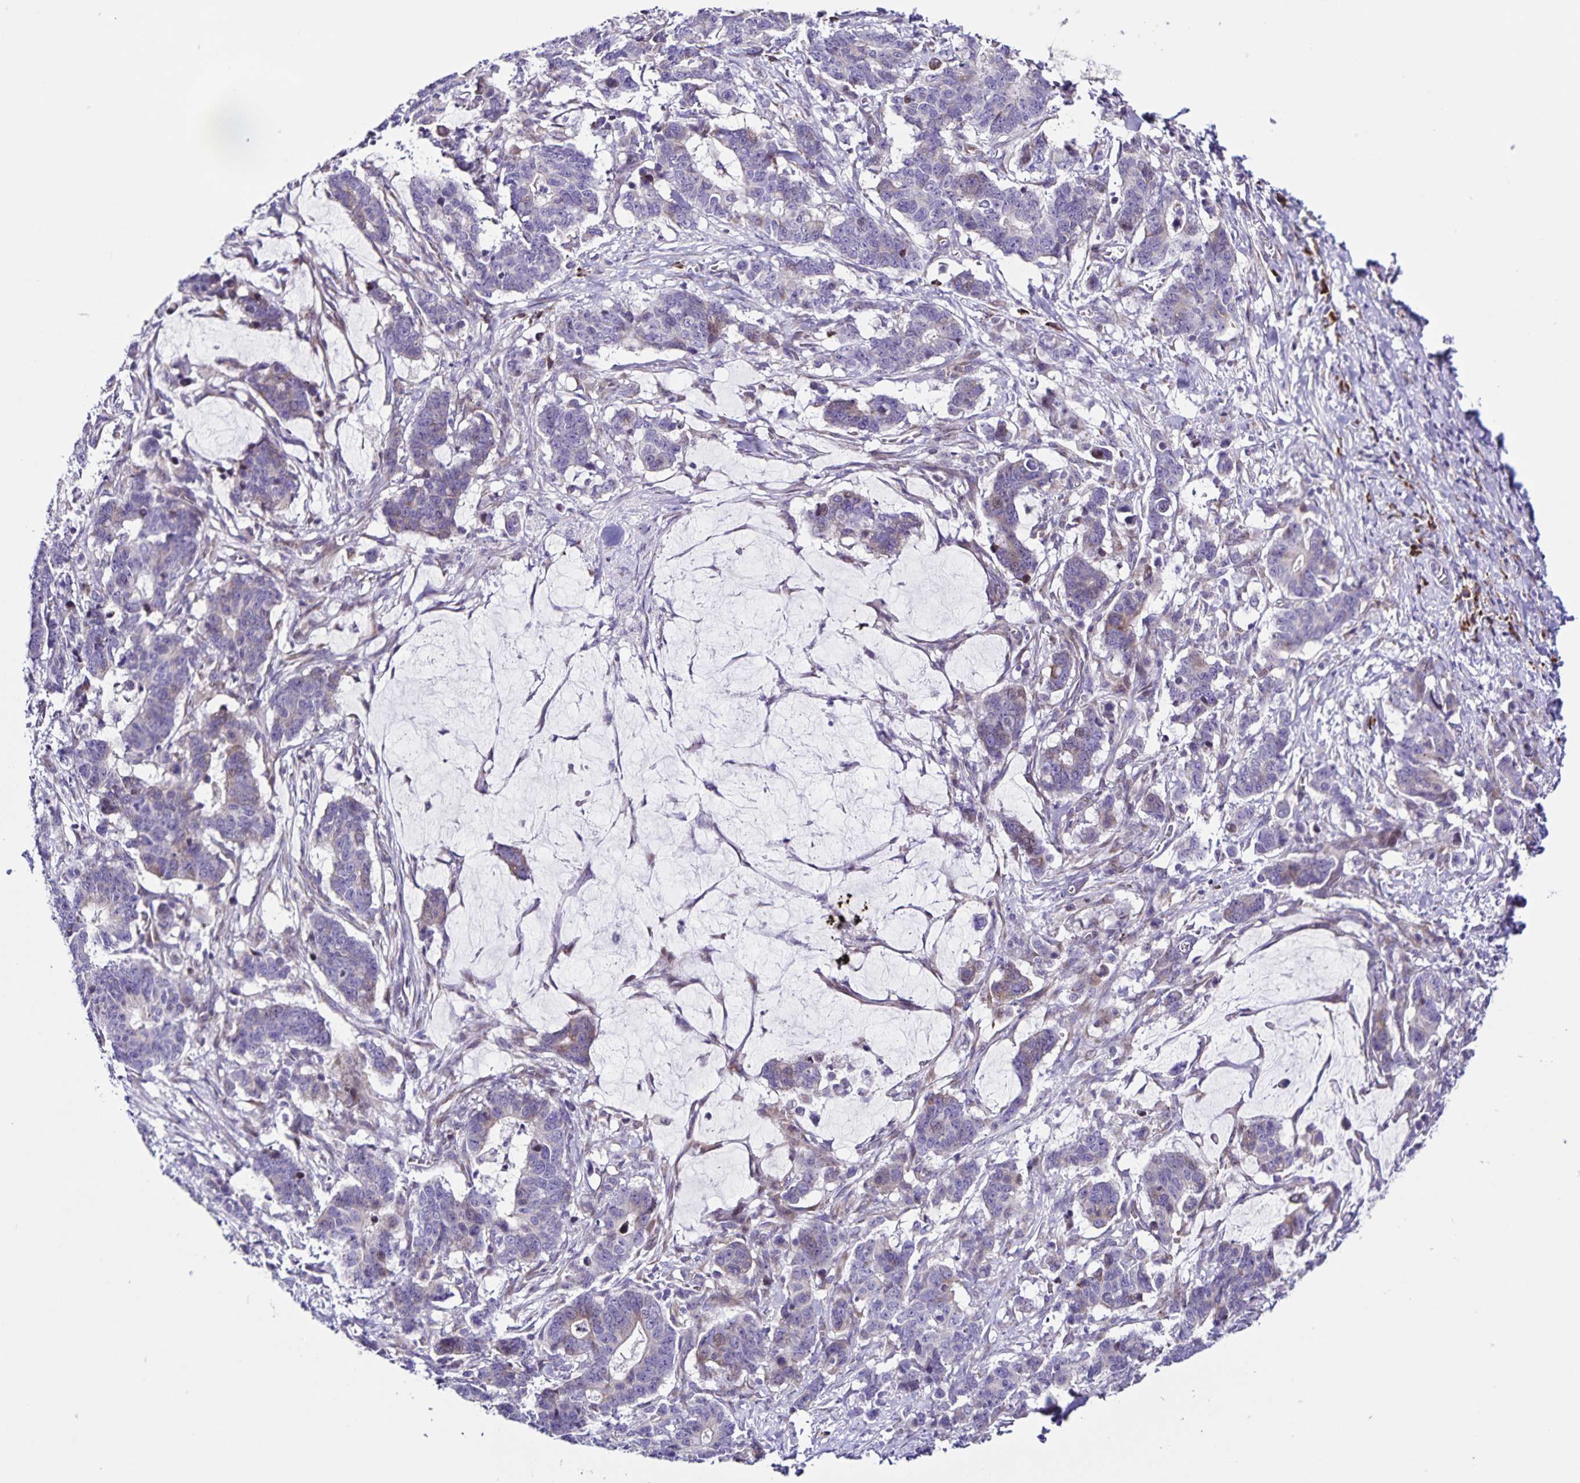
{"staining": {"intensity": "negative", "quantity": "none", "location": "none"}, "tissue": "stomach cancer", "cell_type": "Tumor cells", "image_type": "cancer", "snomed": [{"axis": "morphology", "description": "Normal tissue, NOS"}, {"axis": "morphology", "description": "Adenocarcinoma, NOS"}, {"axis": "topography", "description": "Stomach"}], "caption": "This is a histopathology image of IHC staining of adenocarcinoma (stomach), which shows no expression in tumor cells.", "gene": "RNFT2", "patient": {"sex": "female", "age": 64}}